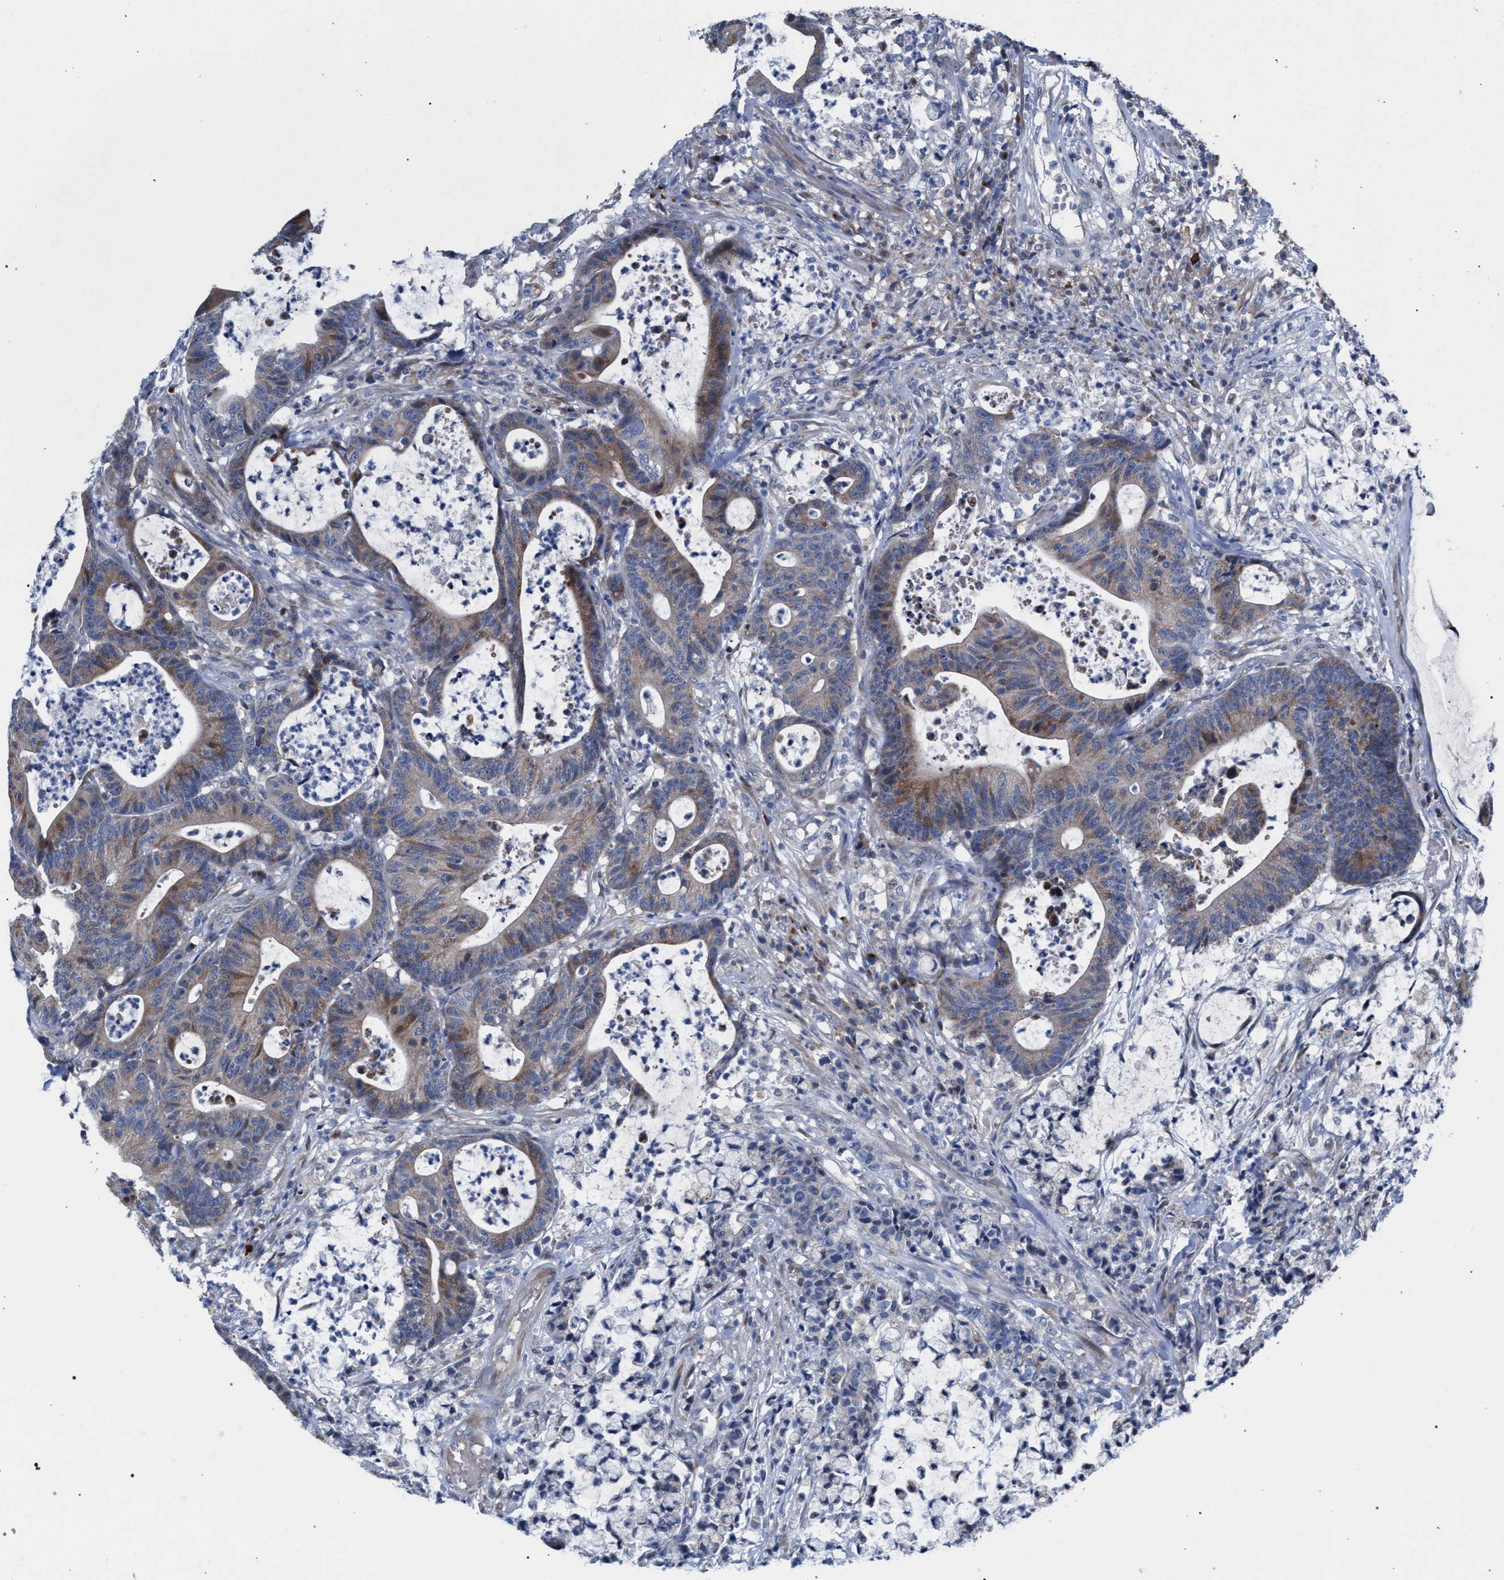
{"staining": {"intensity": "moderate", "quantity": ">75%", "location": "cytoplasmic/membranous"}, "tissue": "colorectal cancer", "cell_type": "Tumor cells", "image_type": "cancer", "snomed": [{"axis": "morphology", "description": "Adenocarcinoma, NOS"}, {"axis": "topography", "description": "Colon"}], "caption": "Immunohistochemical staining of human colorectal cancer exhibits medium levels of moderate cytoplasmic/membranous positivity in approximately >75% of tumor cells. (IHC, brightfield microscopy, high magnification).", "gene": "RNF135", "patient": {"sex": "female", "age": 84}}